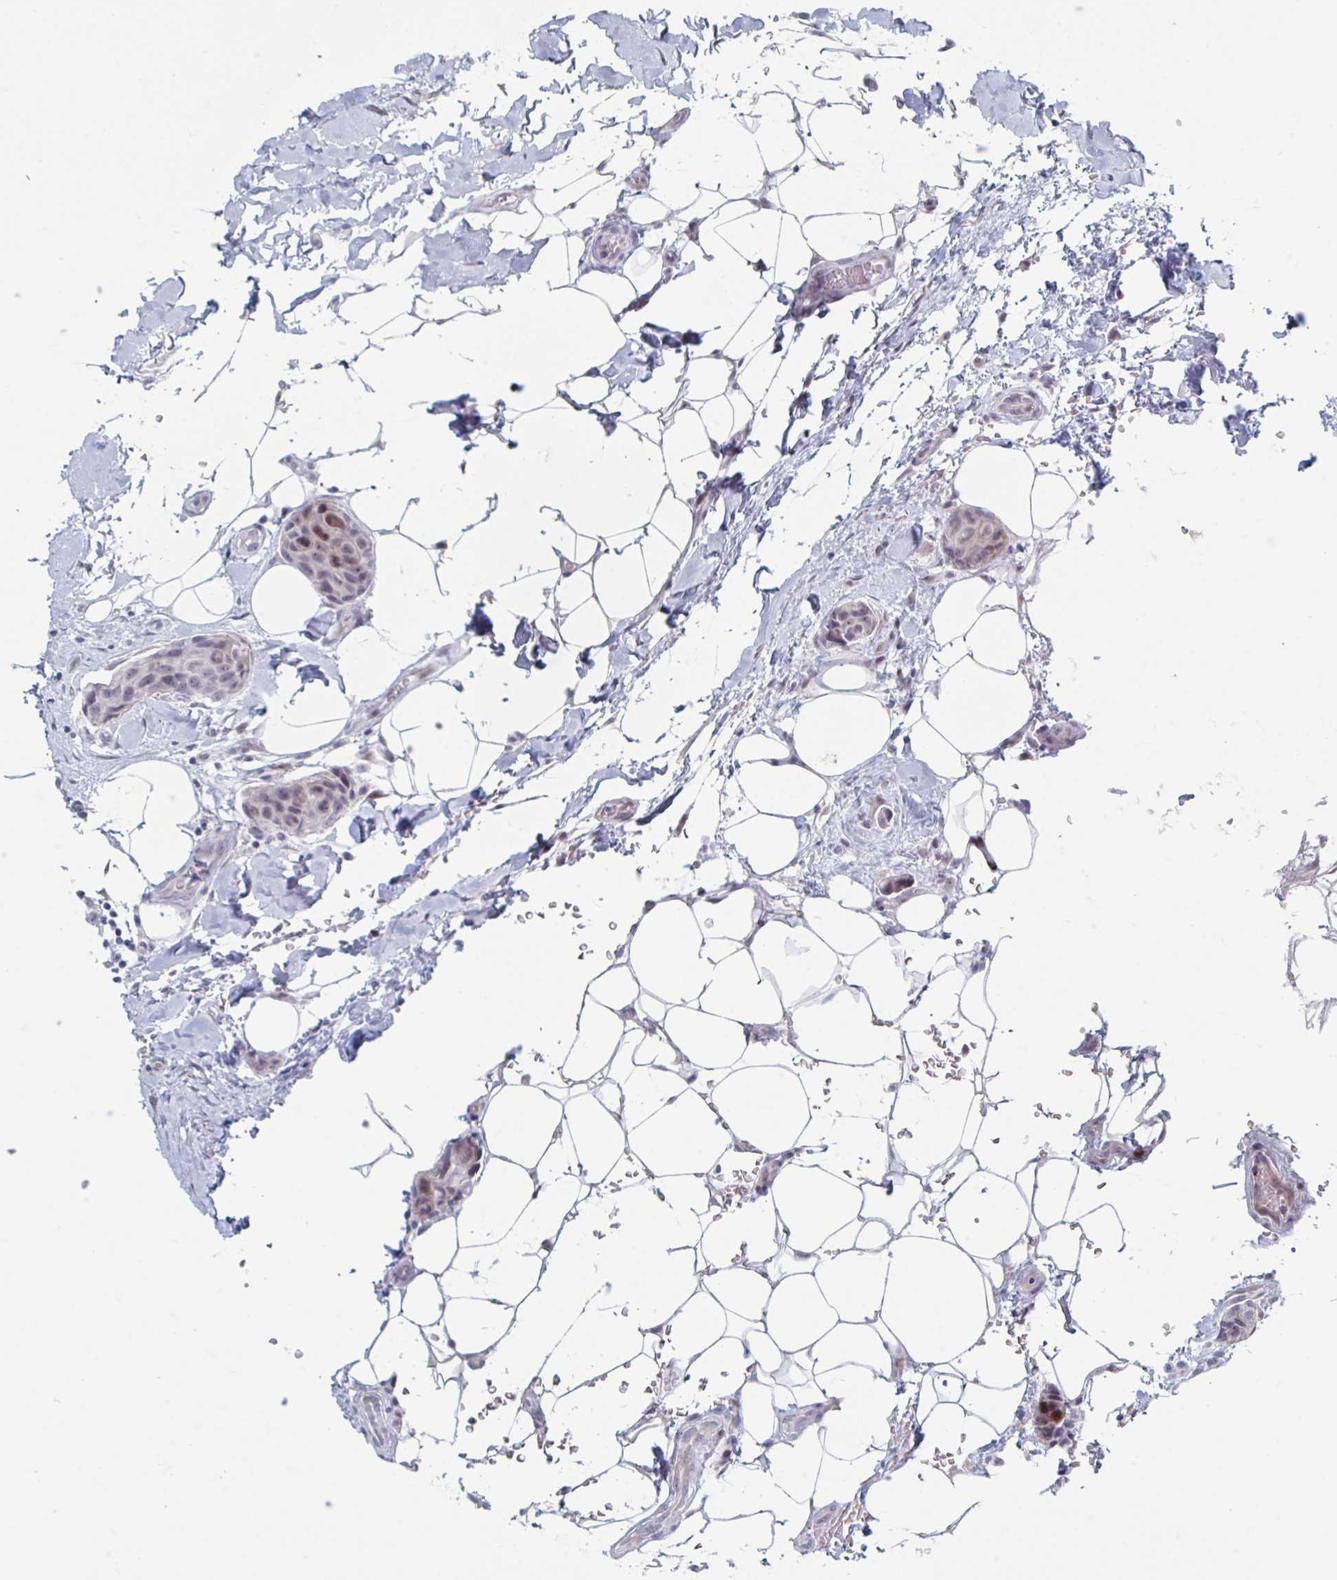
{"staining": {"intensity": "moderate", "quantity": "25%-75%", "location": "nuclear"}, "tissue": "breast cancer", "cell_type": "Tumor cells", "image_type": "cancer", "snomed": [{"axis": "morphology", "description": "Duct carcinoma"}, {"axis": "topography", "description": "Breast"}, {"axis": "topography", "description": "Lymph node"}], "caption": "Breast invasive ductal carcinoma stained for a protein exhibits moderate nuclear positivity in tumor cells.", "gene": "NR1H2", "patient": {"sex": "female", "age": 80}}